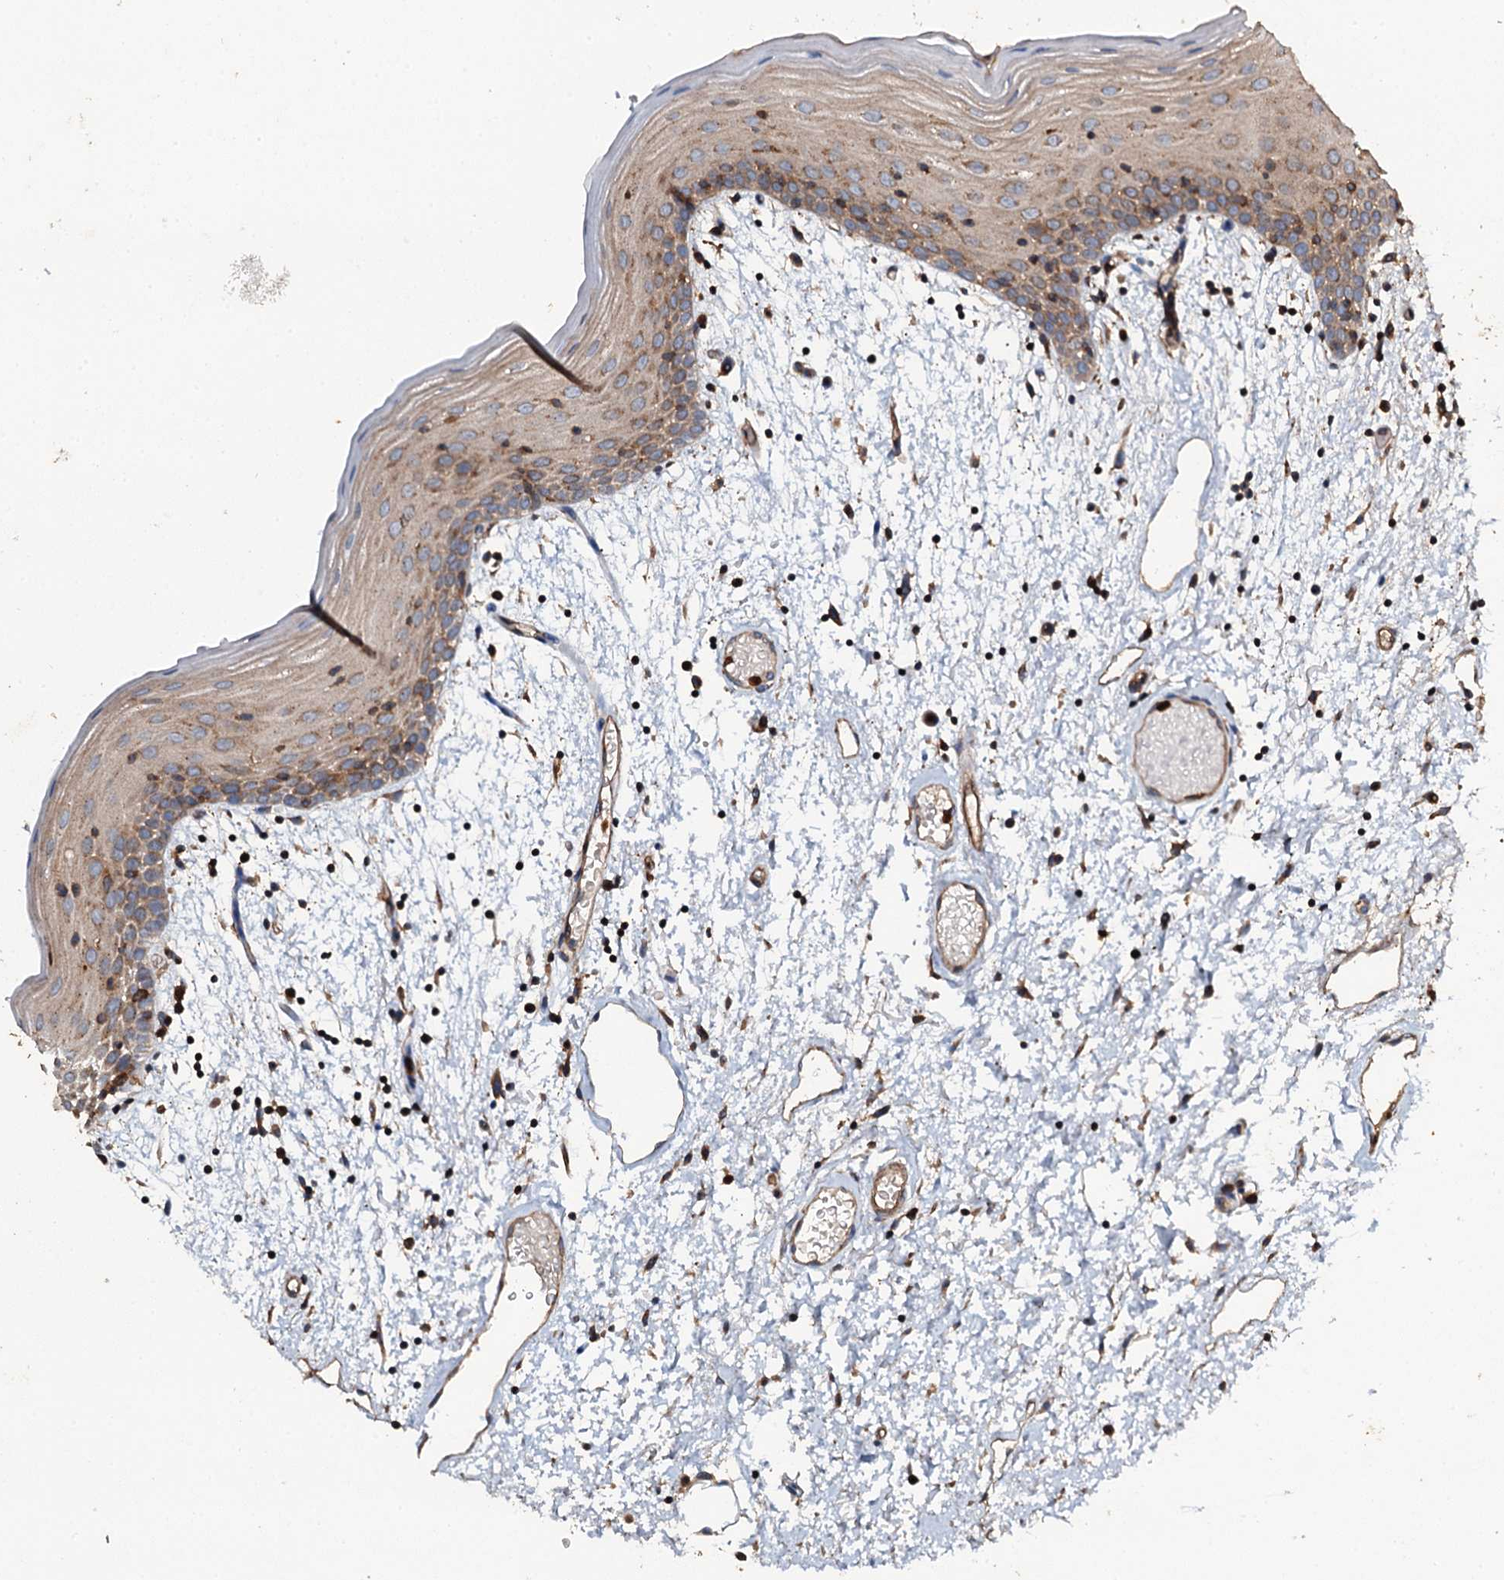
{"staining": {"intensity": "moderate", "quantity": ">75%", "location": "cytoplasmic/membranous"}, "tissue": "oral mucosa", "cell_type": "Squamous epithelial cells", "image_type": "normal", "snomed": [{"axis": "morphology", "description": "Normal tissue, NOS"}, {"axis": "topography", "description": "Skeletal muscle"}, {"axis": "topography", "description": "Oral tissue"}, {"axis": "topography", "description": "Salivary gland"}, {"axis": "topography", "description": "Peripheral nerve tissue"}], "caption": "Moderate cytoplasmic/membranous positivity for a protein is appreciated in about >75% of squamous epithelial cells of unremarkable oral mucosa using immunohistochemistry (IHC).", "gene": "GRK2", "patient": {"sex": "male", "age": 54}}